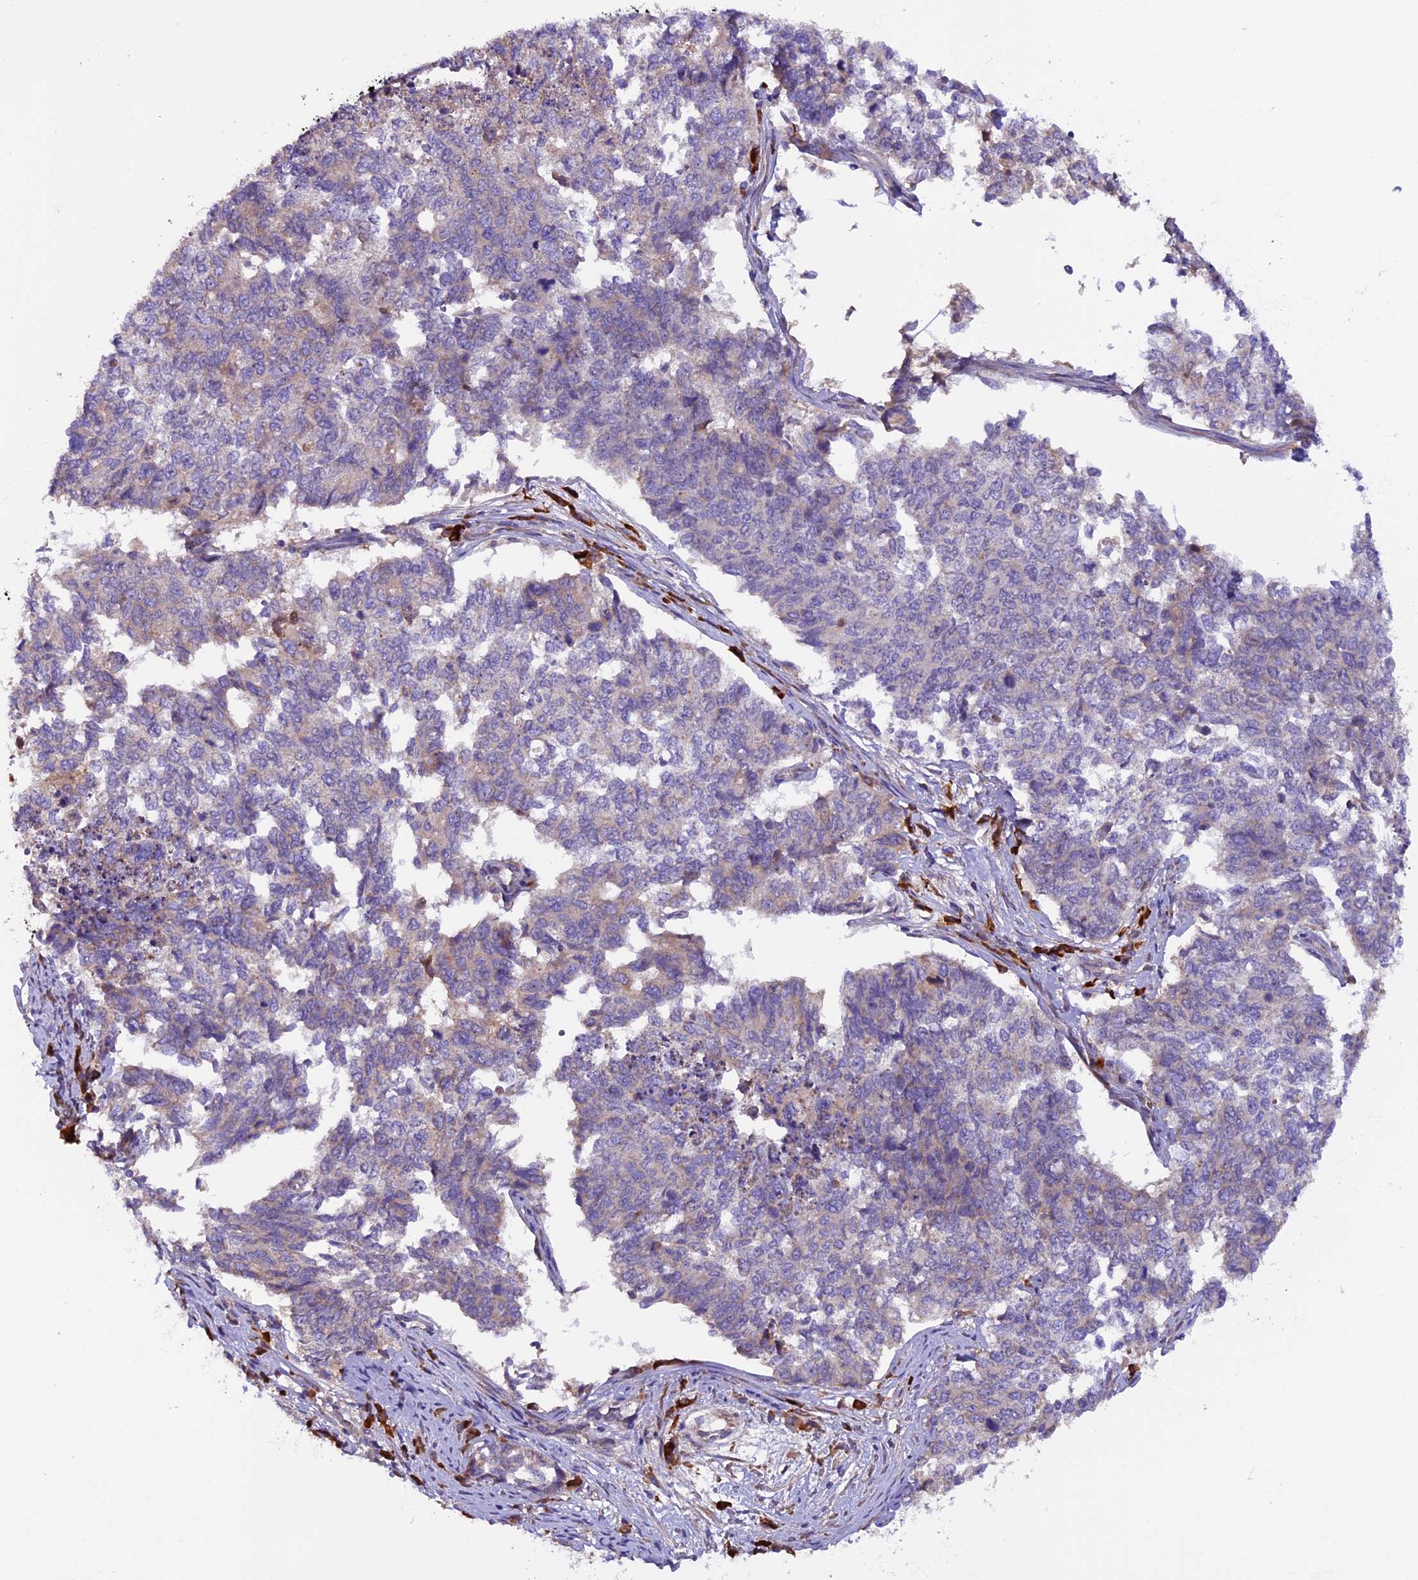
{"staining": {"intensity": "weak", "quantity": "<25%", "location": "cytoplasmic/membranous"}, "tissue": "cervical cancer", "cell_type": "Tumor cells", "image_type": "cancer", "snomed": [{"axis": "morphology", "description": "Squamous cell carcinoma, NOS"}, {"axis": "topography", "description": "Cervix"}], "caption": "Immunohistochemistry (IHC) photomicrograph of human cervical cancer (squamous cell carcinoma) stained for a protein (brown), which displays no positivity in tumor cells.", "gene": "FRY", "patient": {"sex": "female", "age": 63}}